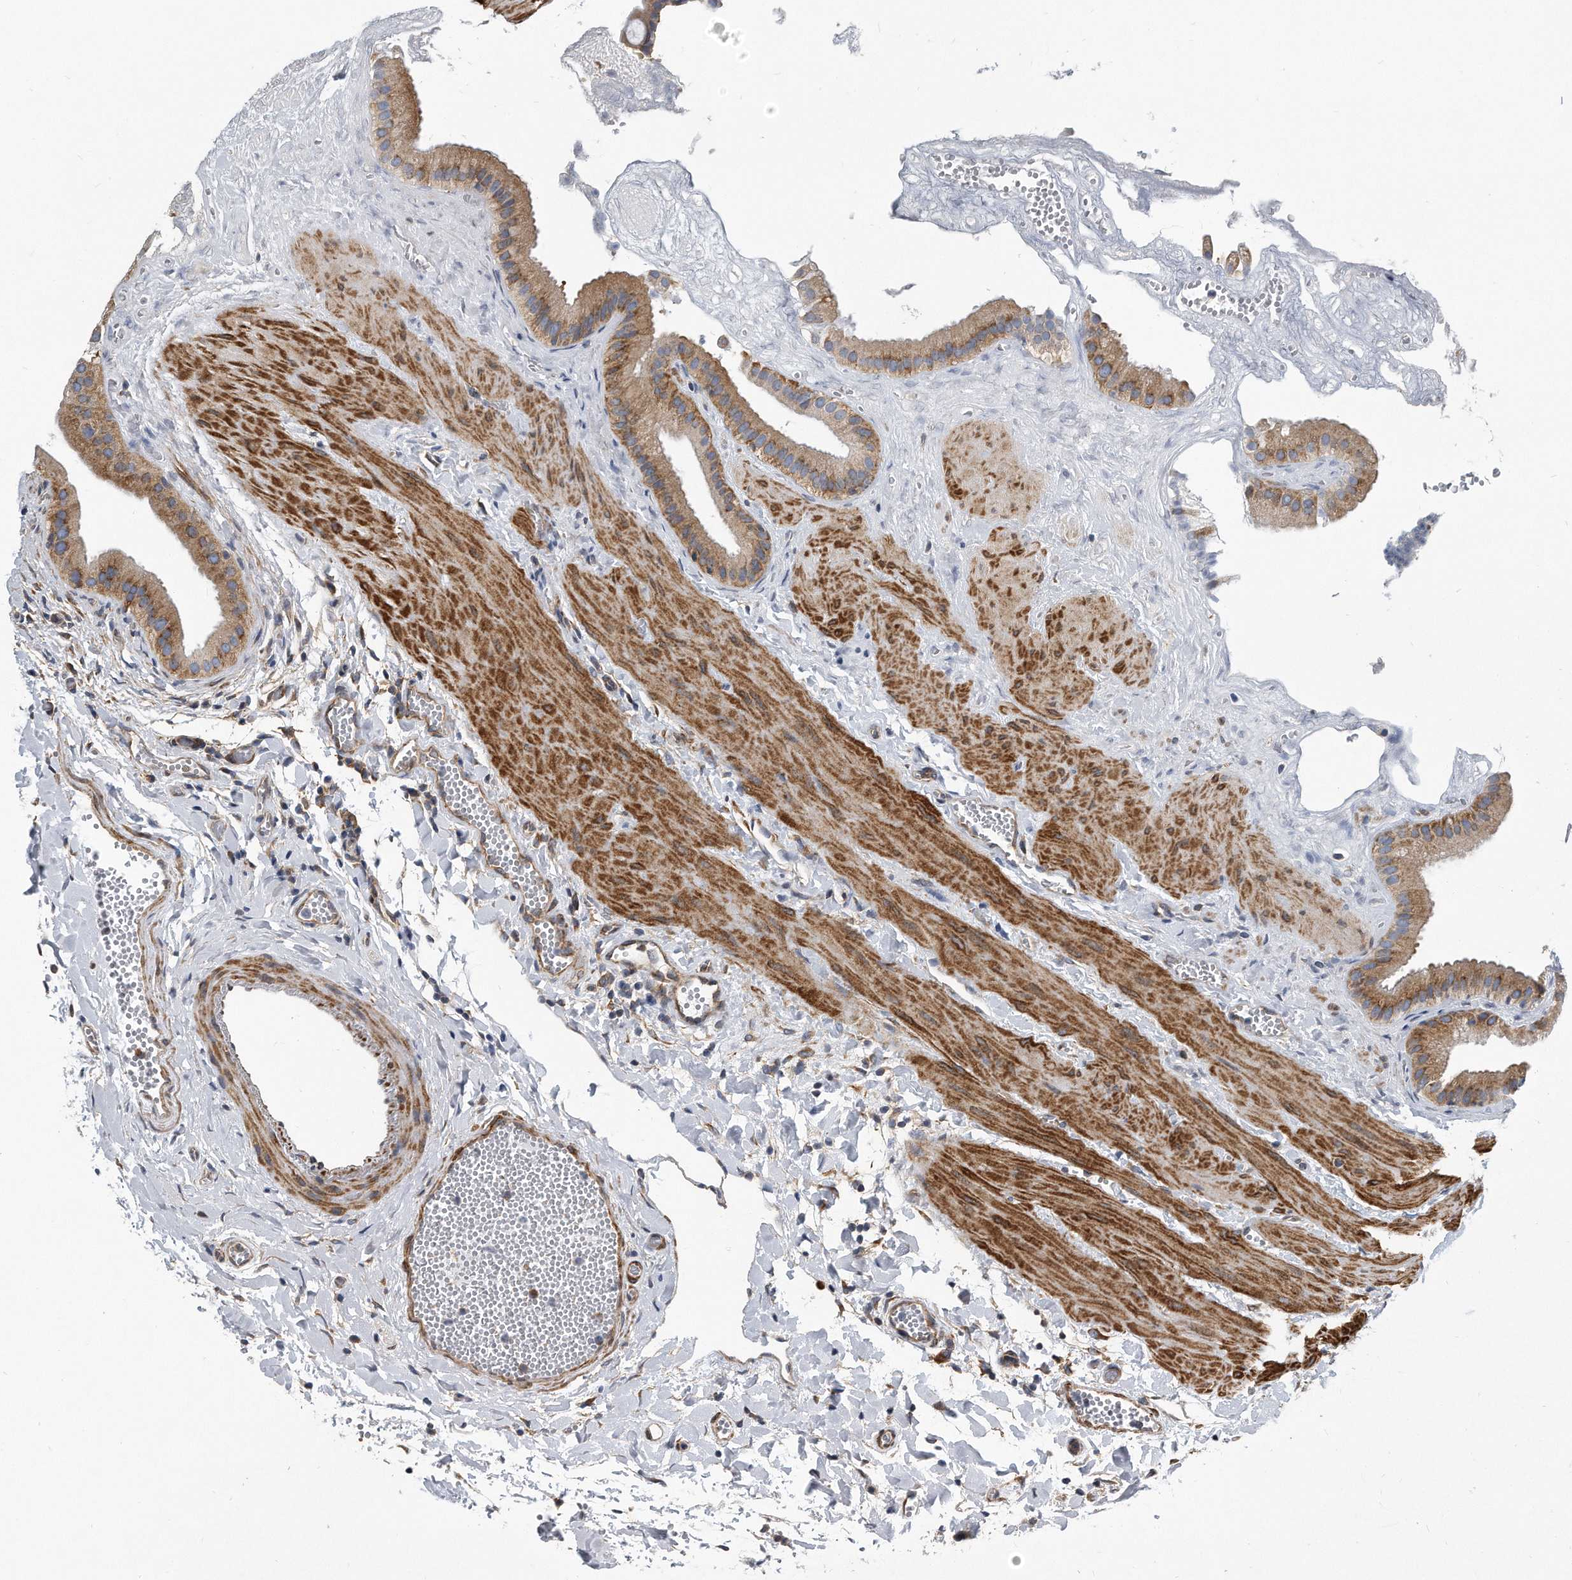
{"staining": {"intensity": "moderate", "quantity": ">75%", "location": "cytoplasmic/membranous"}, "tissue": "gallbladder", "cell_type": "Glandular cells", "image_type": "normal", "snomed": [{"axis": "morphology", "description": "Normal tissue, NOS"}, {"axis": "topography", "description": "Gallbladder"}], "caption": "Immunohistochemistry (IHC) histopathology image of unremarkable human gallbladder stained for a protein (brown), which shows medium levels of moderate cytoplasmic/membranous expression in approximately >75% of glandular cells.", "gene": "EIF2B4", "patient": {"sex": "male", "age": 55}}